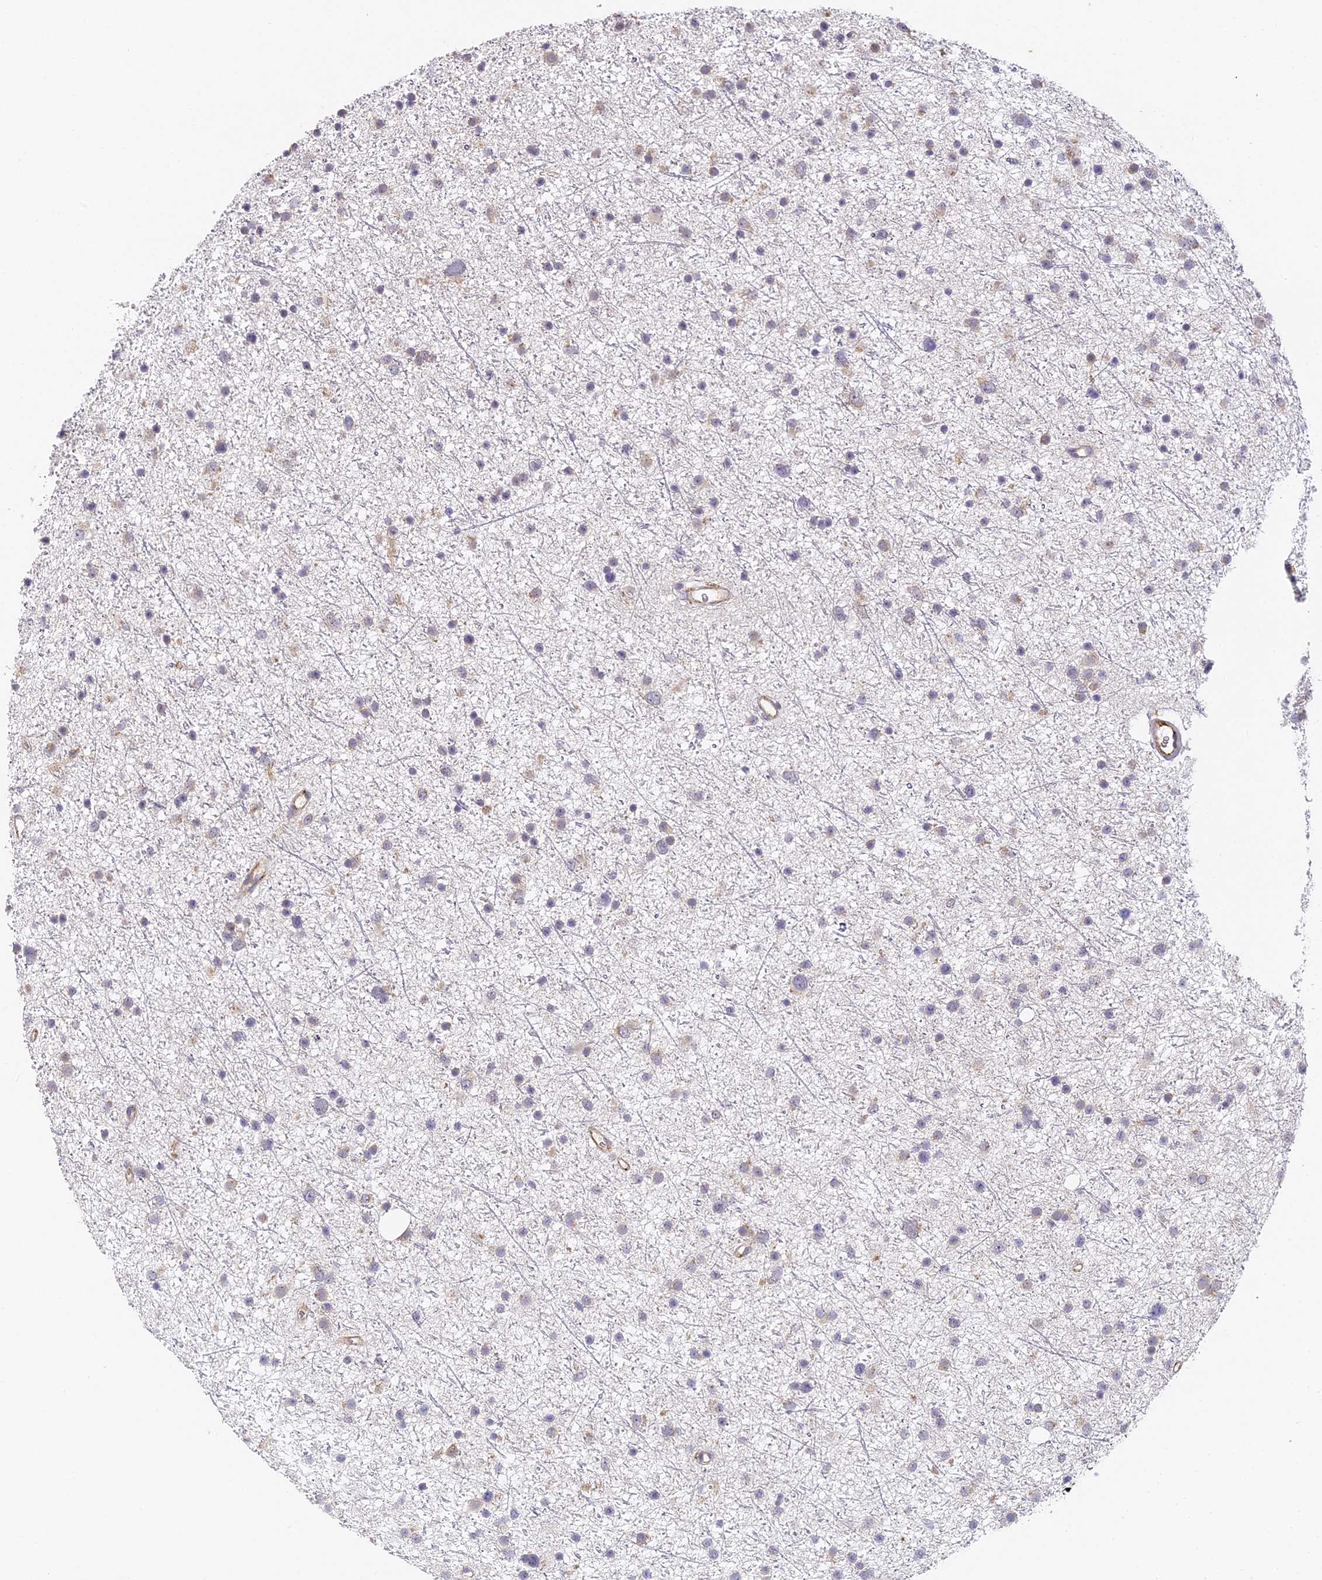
{"staining": {"intensity": "weak", "quantity": "<25%", "location": "cytoplasmic/membranous"}, "tissue": "glioma", "cell_type": "Tumor cells", "image_type": "cancer", "snomed": [{"axis": "morphology", "description": "Glioma, malignant, Low grade"}, {"axis": "topography", "description": "Cerebral cortex"}], "caption": "Glioma stained for a protein using immunohistochemistry (IHC) shows no expression tumor cells.", "gene": "DNAAF10", "patient": {"sex": "female", "age": 39}}